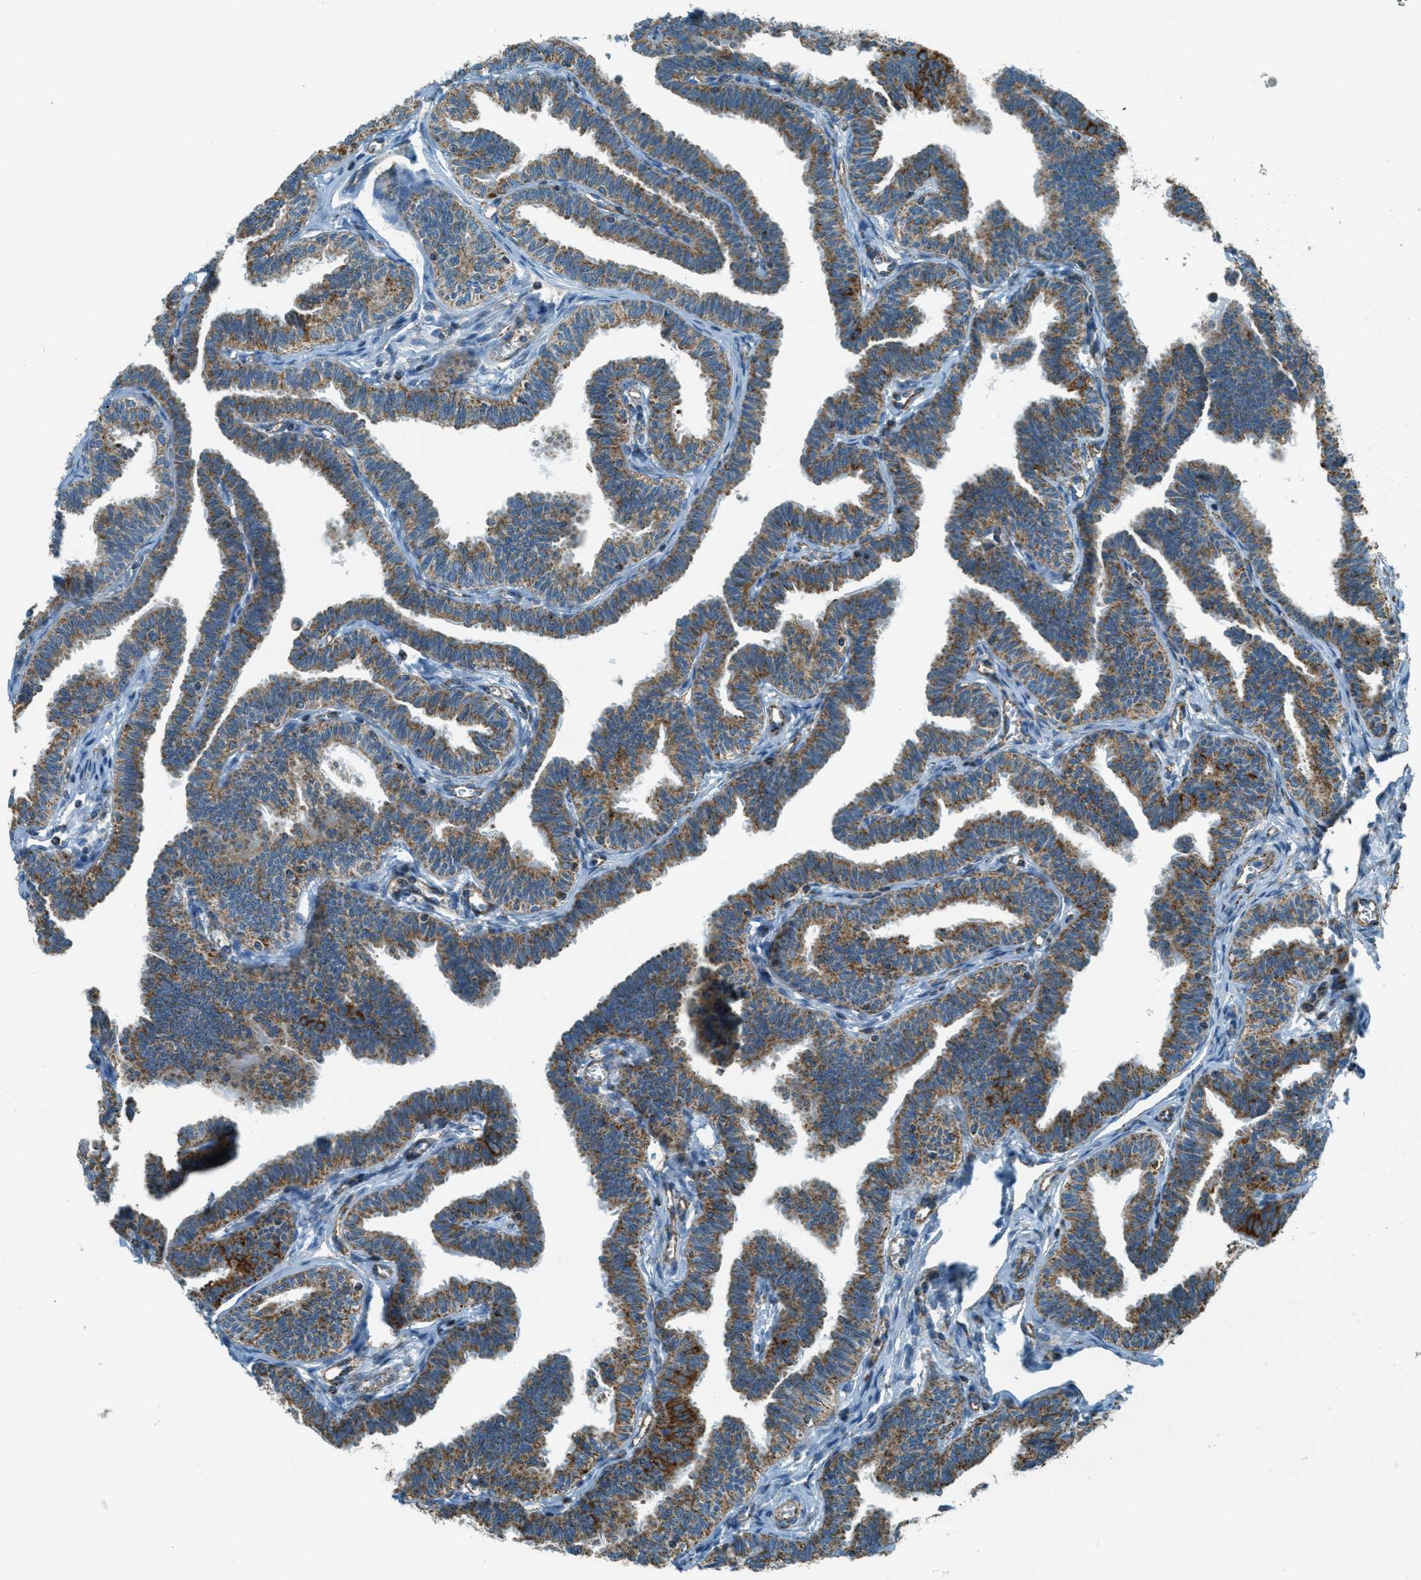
{"staining": {"intensity": "moderate", "quantity": ">75%", "location": "cytoplasmic/membranous"}, "tissue": "fallopian tube", "cell_type": "Glandular cells", "image_type": "normal", "snomed": [{"axis": "morphology", "description": "Normal tissue, NOS"}, {"axis": "topography", "description": "Fallopian tube"}, {"axis": "topography", "description": "Ovary"}], "caption": "Glandular cells show medium levels of moderate cytoplasmic/membranous staining in about >75% of cells in benign human fallopian tube. The staining is performed using DAB brown chromogen to label protein expression. The nuclei are counter-stained blue using hematoxylin.", "gene": "CHST15", "patient": {"sex": "female", "age": 23}}